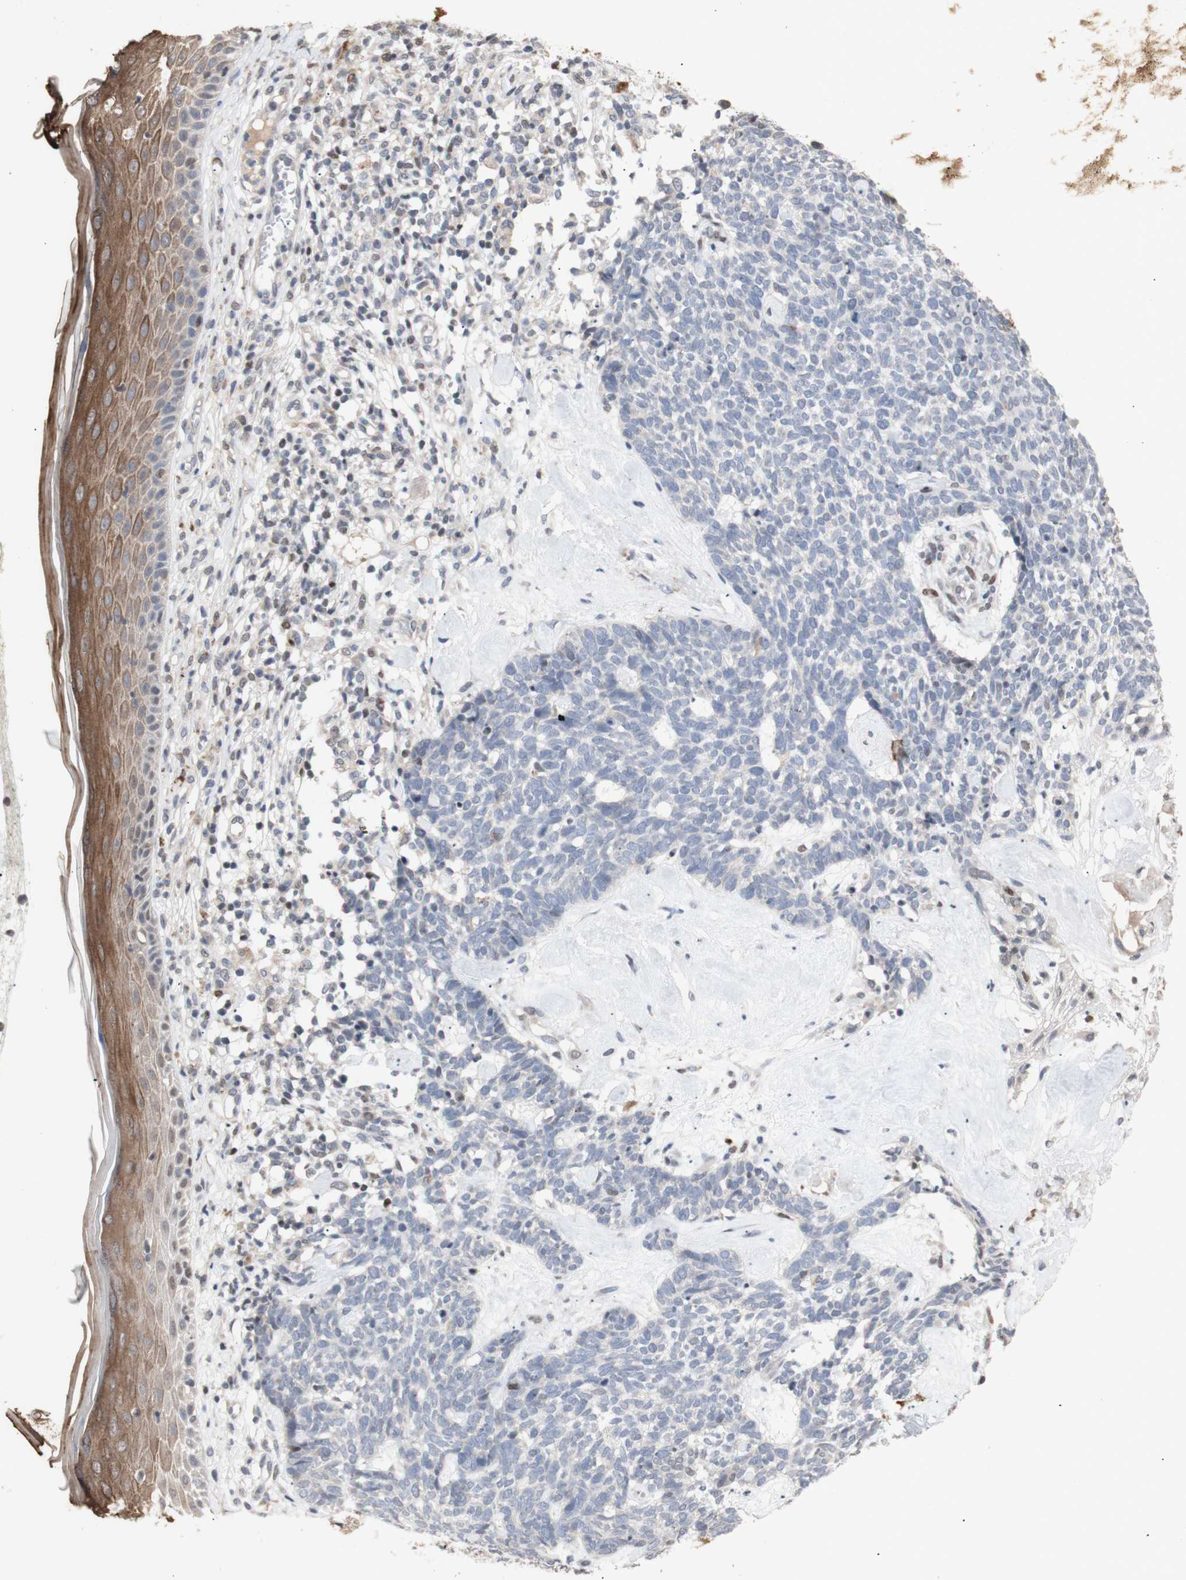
{"staining": {"intensity": "negative", "quantity": "none", "location": "none"}, "tissue": "skin cancer", "cell_type": "Tumor cells", "image_type": "cancer", "snomed": [{"axis": "morphology", "description": "Basal cell carcinoma"}, {"axis": "topography", "description": "Skin"}], "caption": "High magnification brightfield microscopy of basal cell carcinoma (skin) stained with DAB (brown) and counterstained with hematoxylin (blue): tumor cells show no significant positivity.", "gene": "FOSB", "patient": {"sex": "female", "age": 84}}